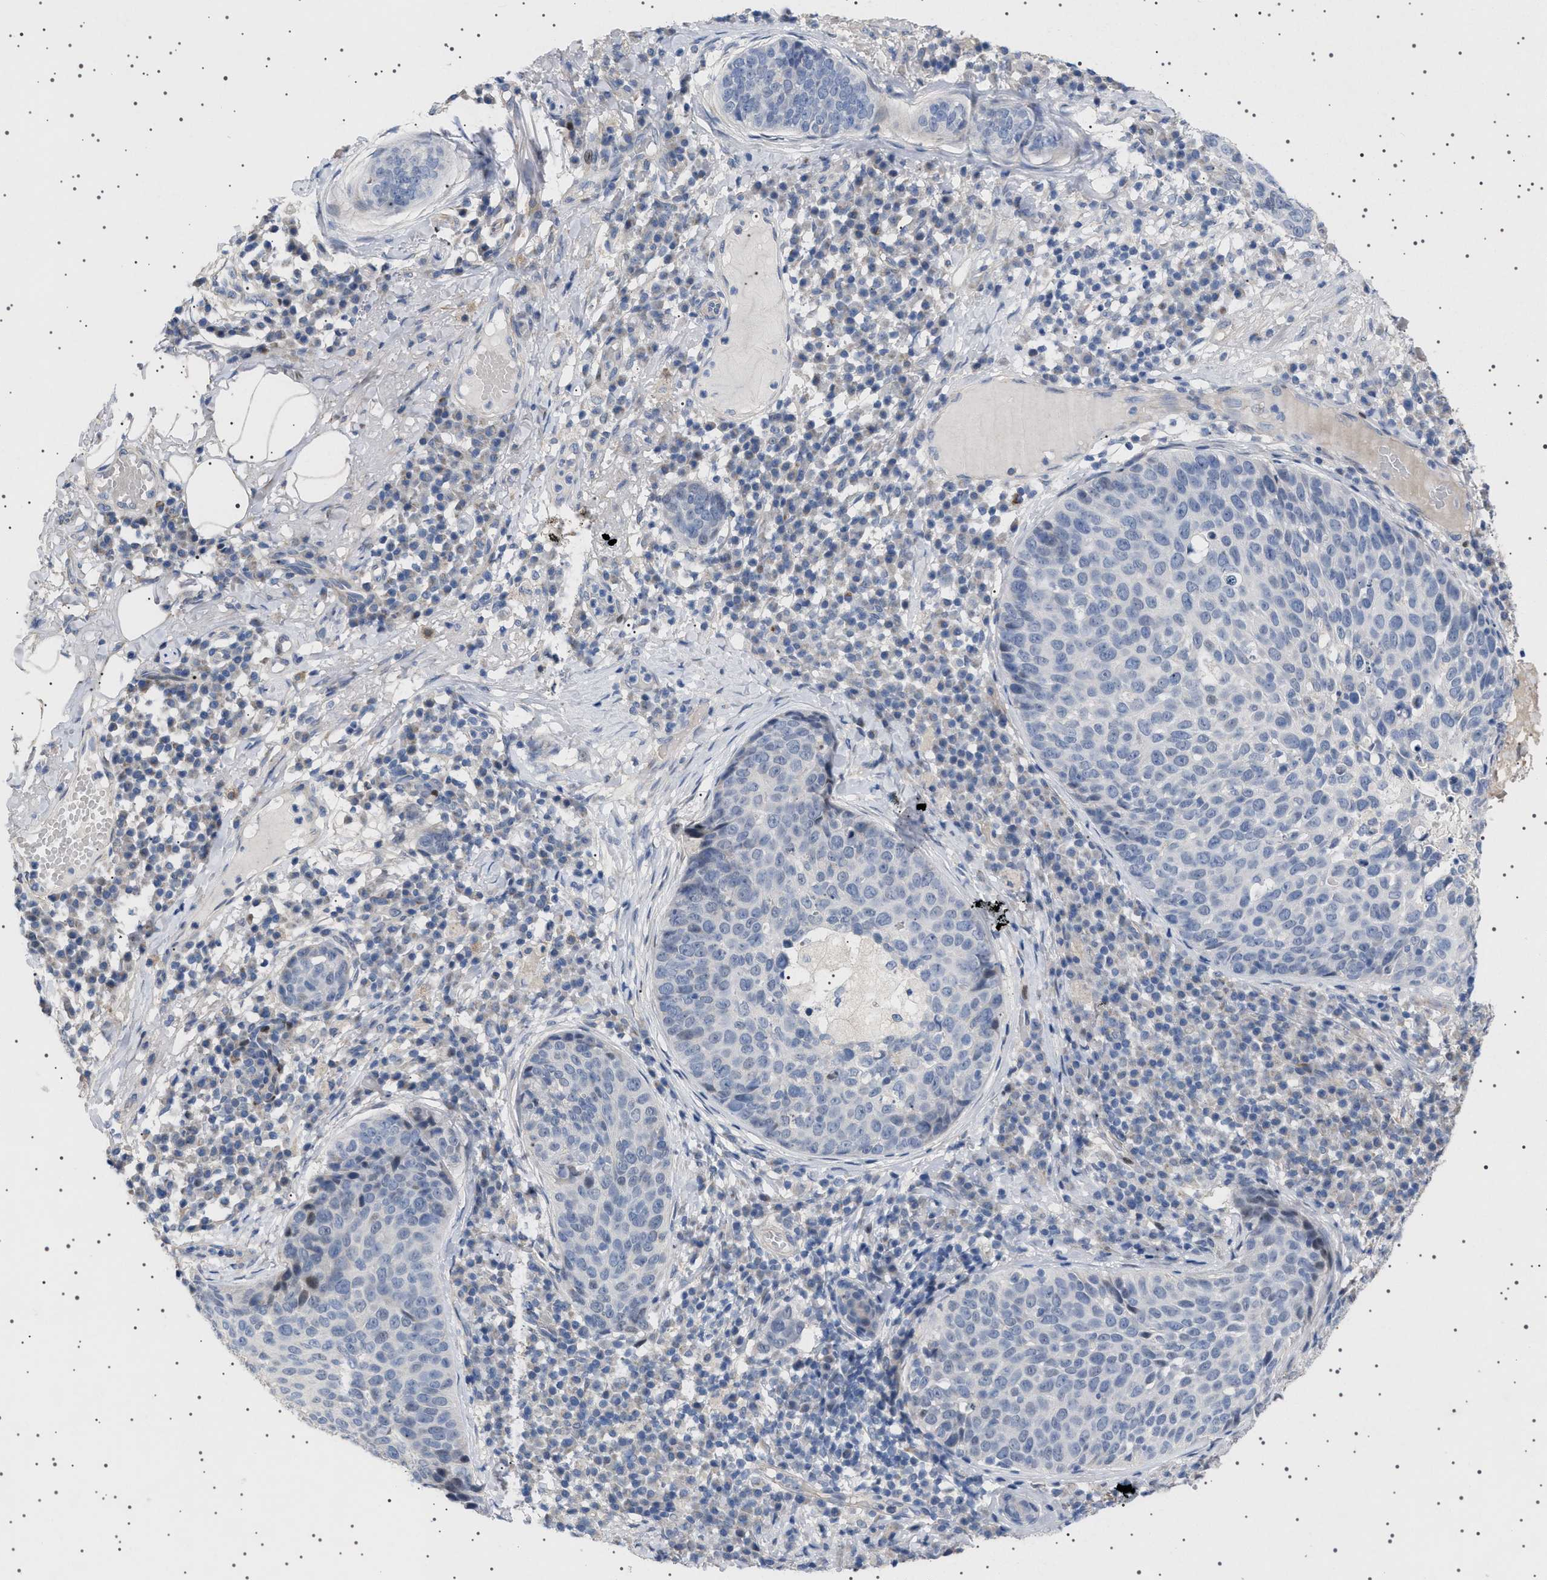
{"staining": {"intensity": "negative", "quantity": "none", "location": "none"}, "tissue": "skin cancer", "cell_type": "Tumor cells", "image_type": "cancer", "snomed": [{"axis": "morphology", "description": "Squamous cell carcinoma in situ, NOS"}, {"axis": "morphology", "description": "Squamous cell carcinoma, NOS"}, {"axis": "topography", "description": "Skin"}], "caption": "Immunohistochemistry micrograph of human skin cancer (squamous cell carcinoma in situ) stained for a protein (brown), which exhibits no staining in tumor cells.", "gene": "HTR1A", "patient": {"sex": "male", "age": 93}}